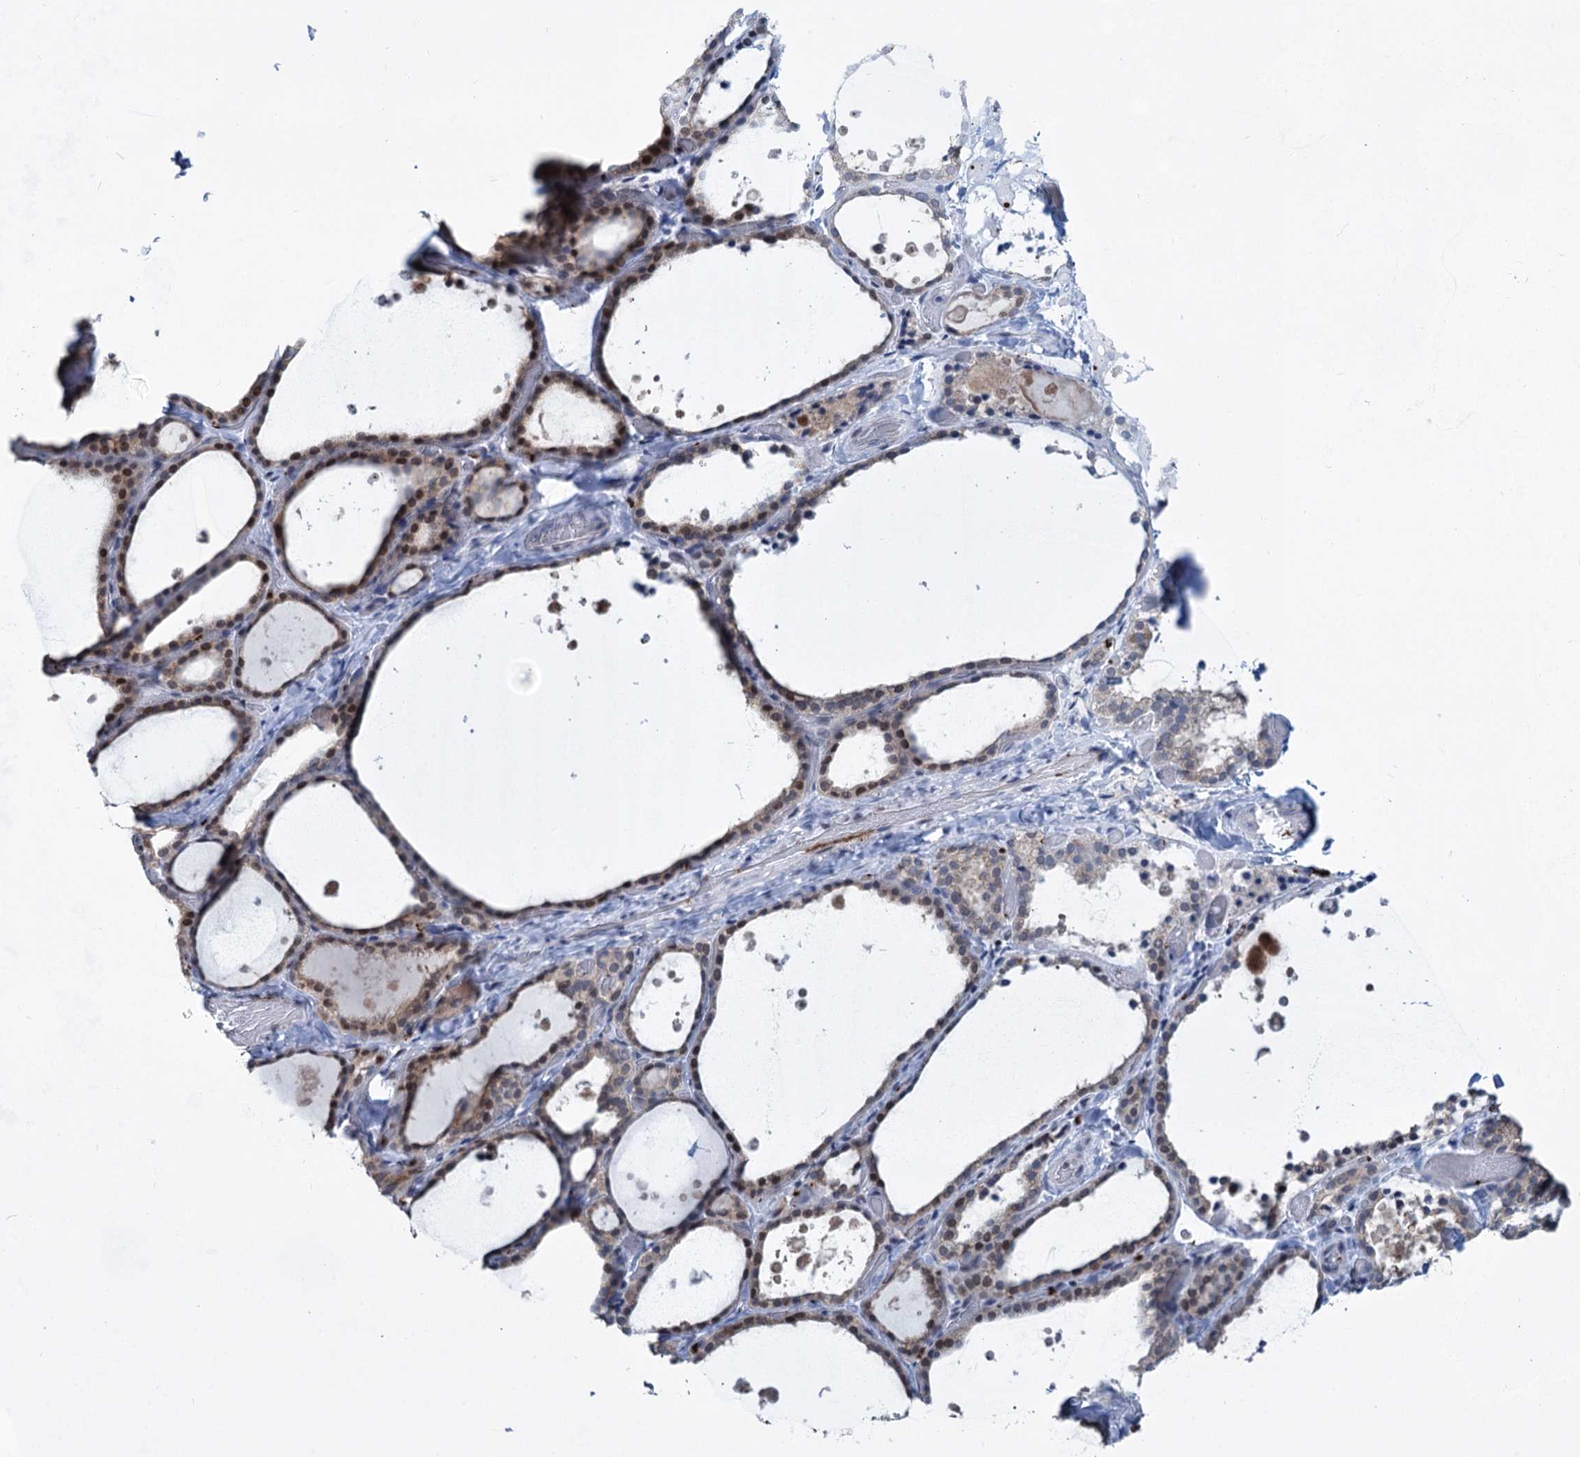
{"staining": {"intensity": "weak", "quantity": "25%-75%", "location": "nuclear"}, "tissue": "thyroid gland", "cell_type": "Glandular cells", "image_type": "normal", "snomed": [{"axis": "morphology", "description": "Normal tissue, NOS"}, {"axis": "topography", "description": "Thyroid gland"}], "caption": "The image exhibits staining of benign thyroid gland, revealing weak nuclear protein expression (brown color) within glandular cells.", "gene": "MON2", "patient": {"sex": "female", "age": 44}}